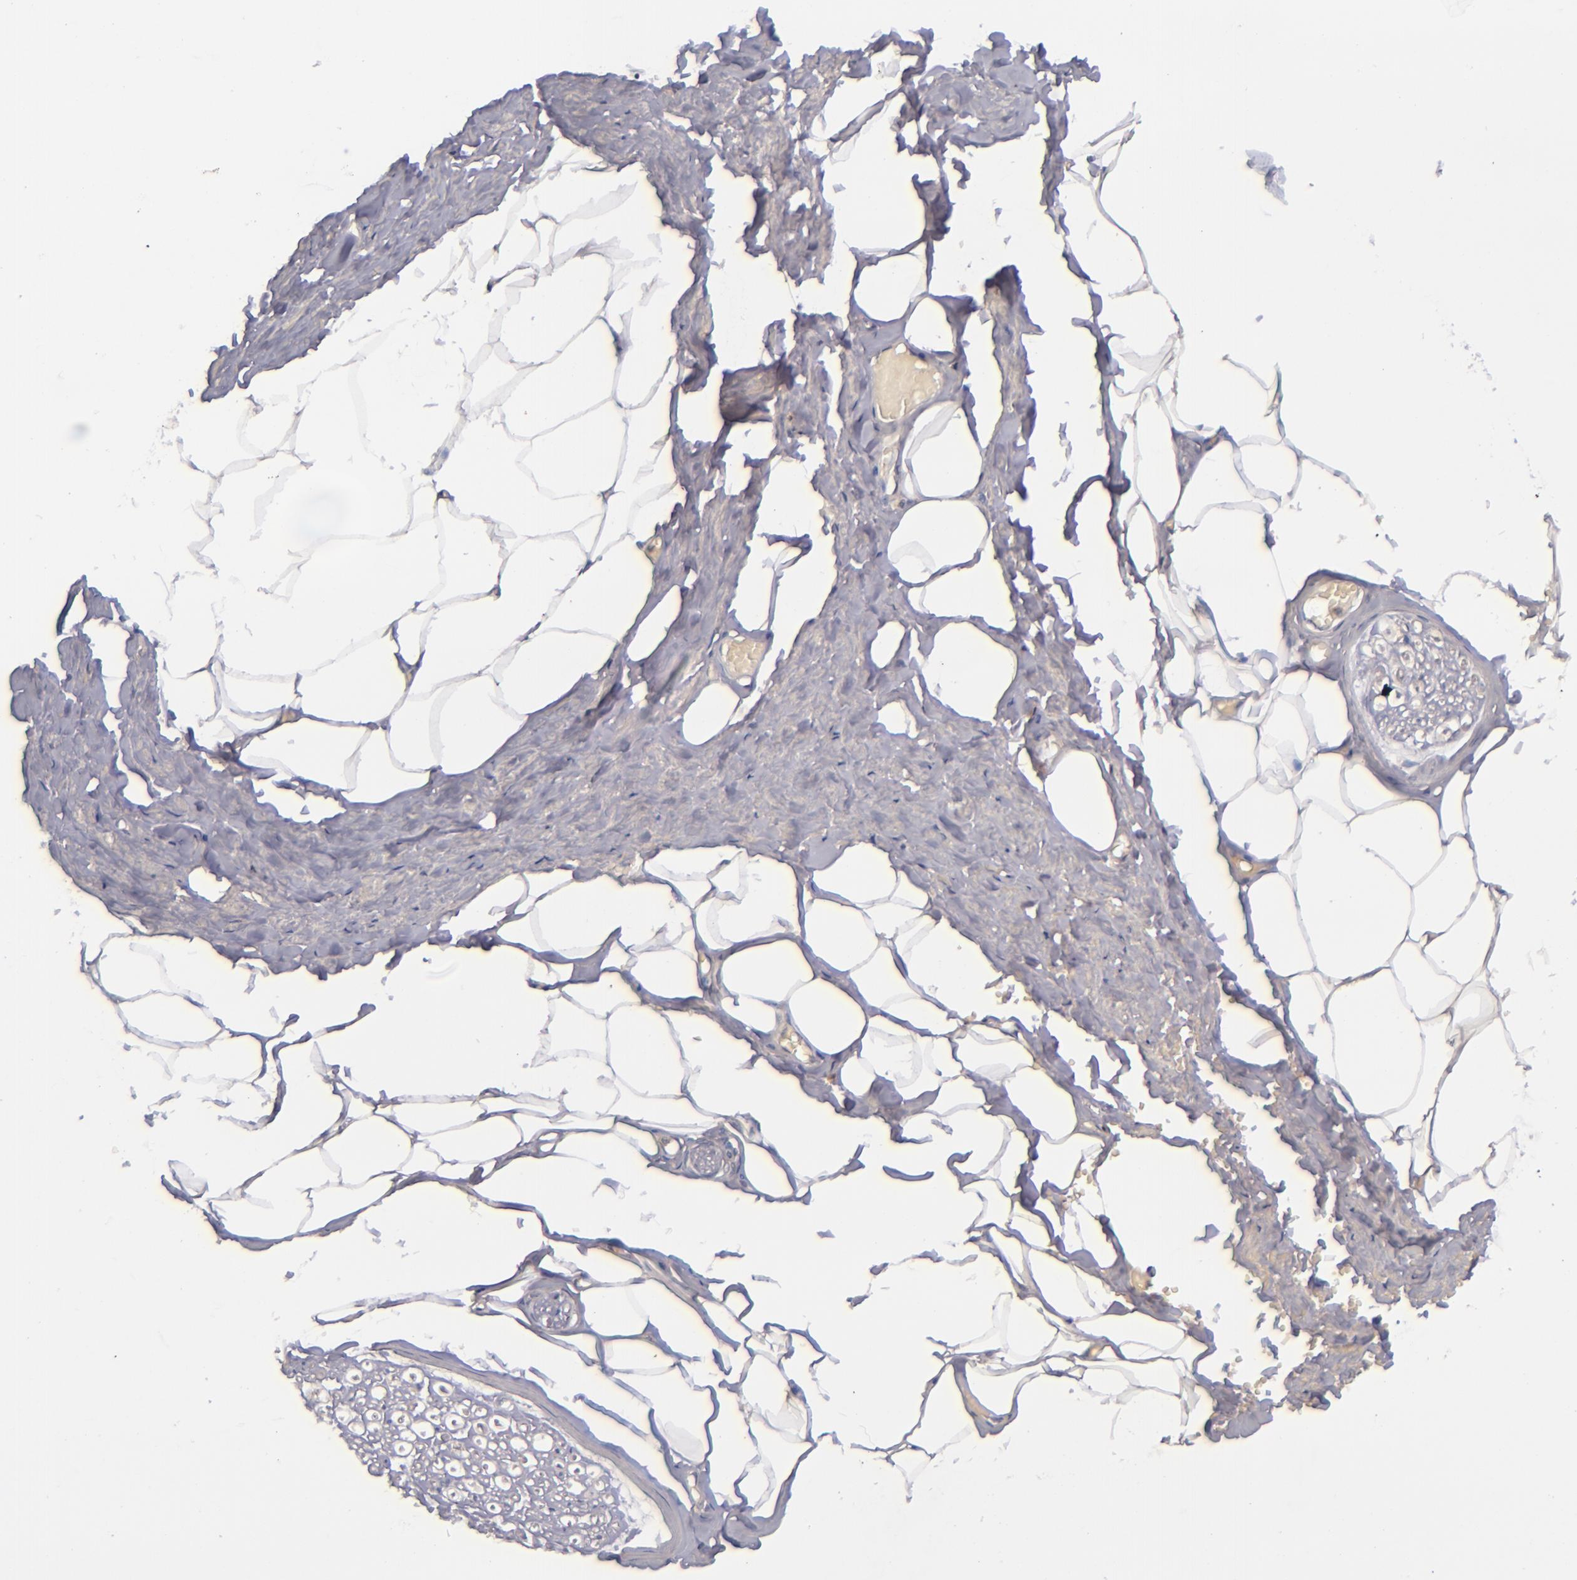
{"staining": {"intensity": "negative", "quantity": "none", "location": "none"}, "tissue": "adipose tissue", "cell_type": "Adipocytes", "image_type": "normal", "snomed": [{"axis": "morphology", "description": "Normal tissue, NOS"}, {"axis": "topography", "description": "Soft tissue"}, {"axis": "topography", "description": "Peripheral nerve tissue"}], "caption": "The histopathology image exhibits no significant staining in adipocytes of adipose tissue. (Brightfield microscopy of DAB immunohistochemistry (IHC) at high magnification).", "gene": "TSC2", "patient": {"sex": "female", "age": 68}}